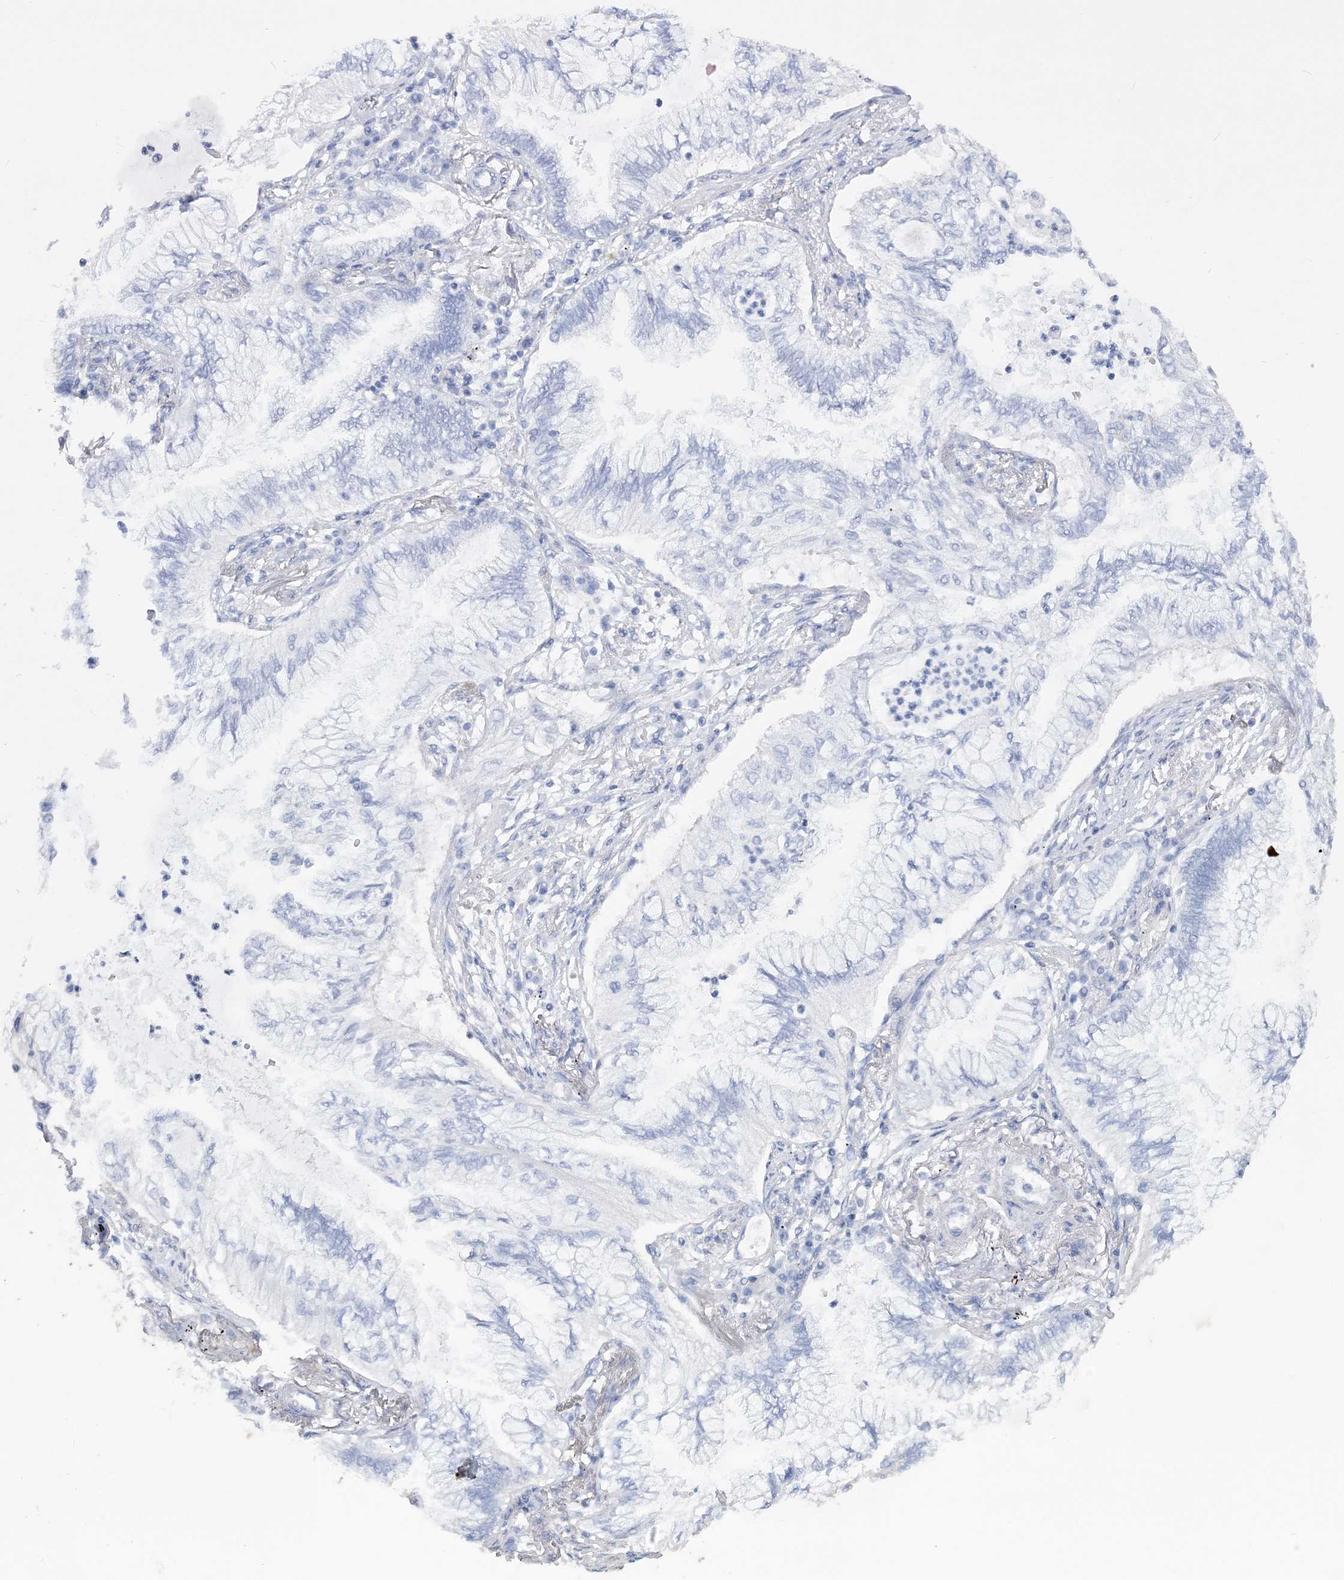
{"staining": {"intensity": "negative", "quantity": "none", "location": "none"}, "tissue": "lung cancer", "cell_type": "Tumor cells", "image_type": "cancer", "snomed": [{"axis": "morphology", "description": "Adenocarcinoma, NOS"}, {"axis": "topography", "description": "Lung"}], "caption": "This is an immunohistochemistry (IHC) micrograph of adenocarcinoma (lung). There is no expression in tumor cells.", "gene": "SLFN14", "patient": {"sex": "female", "age": 70}}